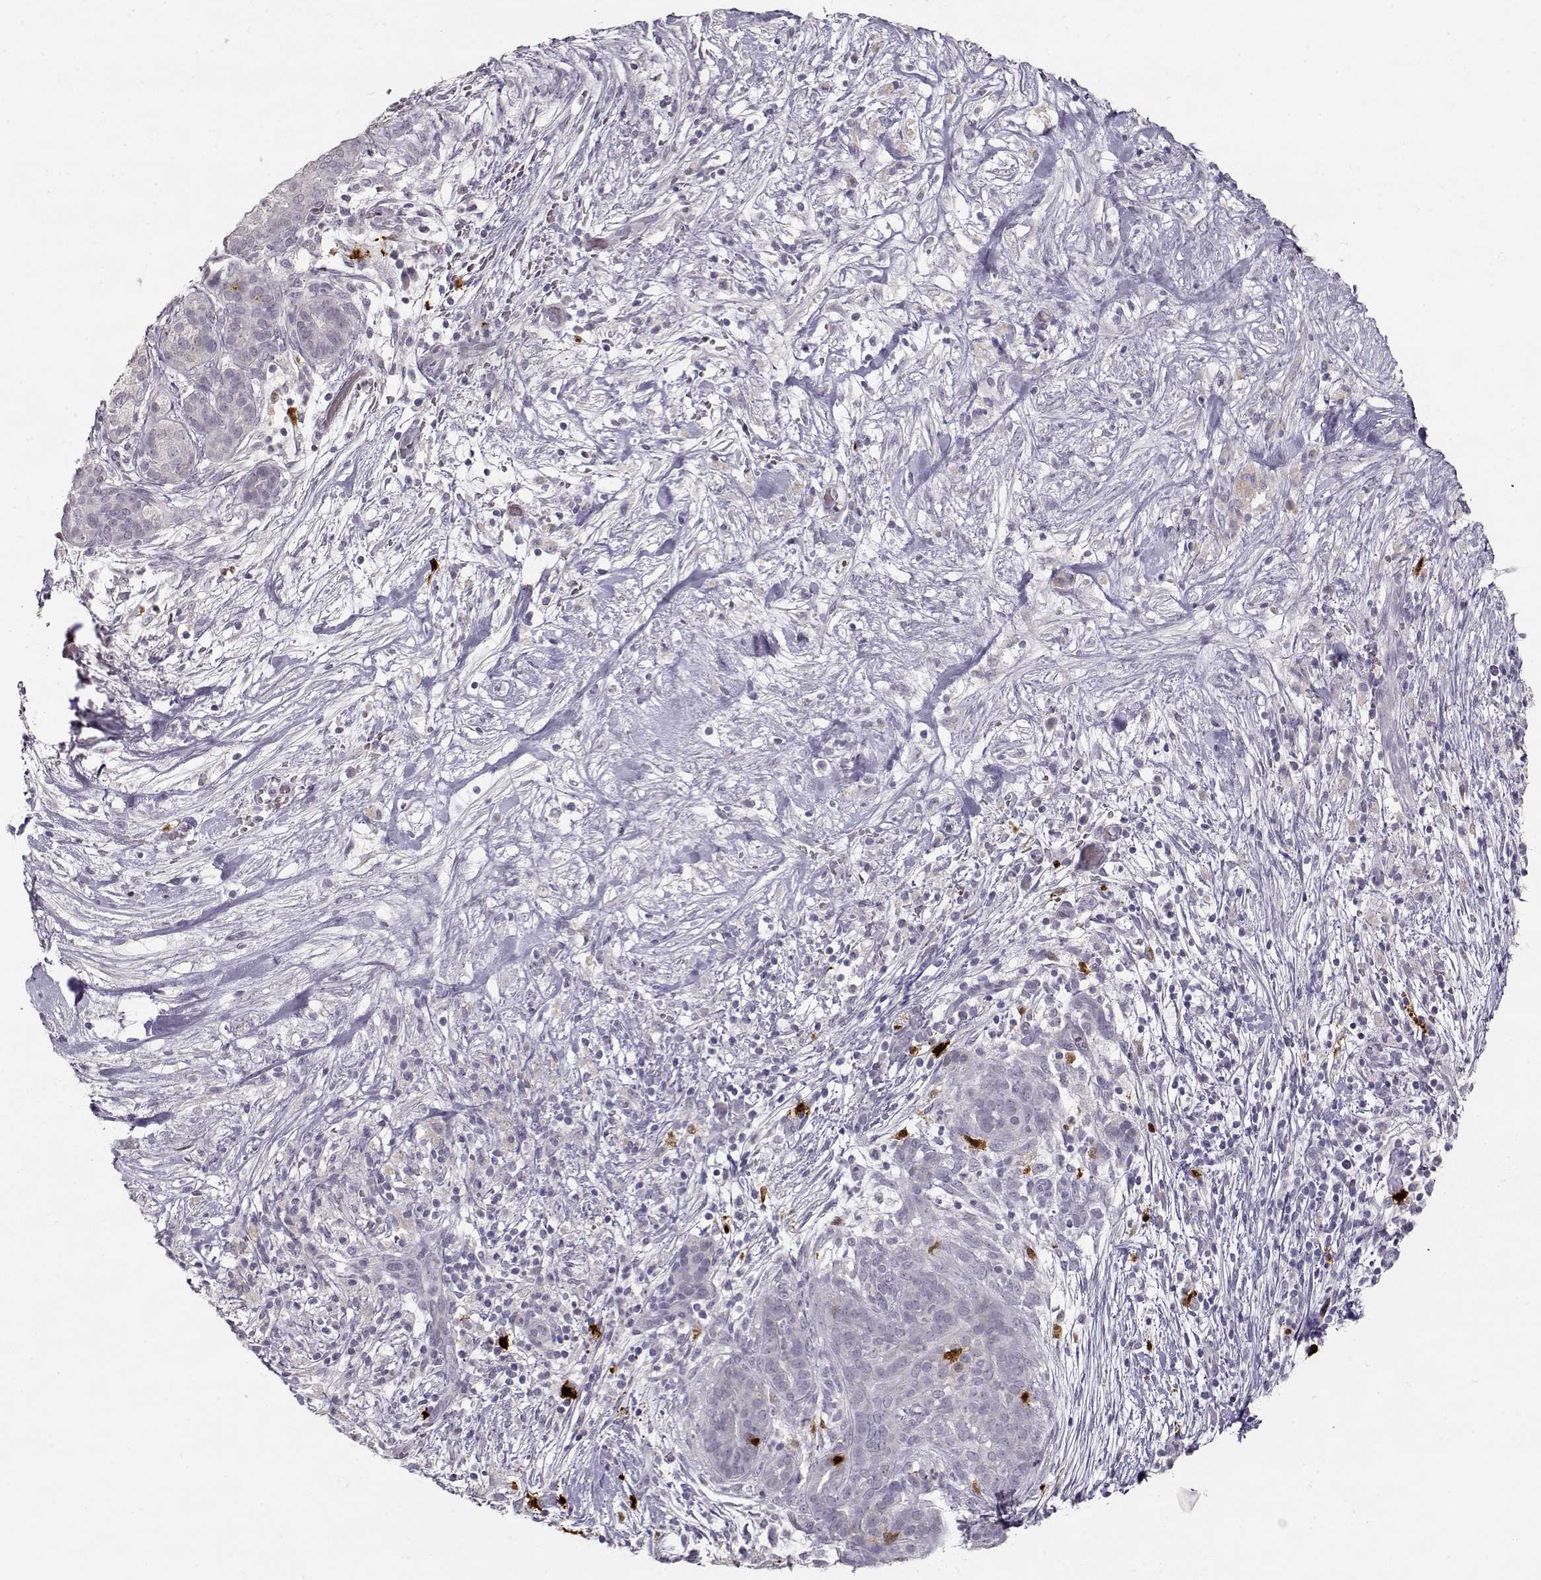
{"staining": {"intensity": "negative", "quantity": "none", "location": "none"}, "tissue": "pancreatic cancer", "cell_type": "Tumor cells", "image_type": "cancer", "snomed": [{"axis": "morphology", "description": "Adenocarcinoma, NOS"}, {"axis": "topography", "description": "Pancreas"}], "caption": "IHC photomicrograph of pancreatic cancer (adenocarcinoma) stained for a protein (brown), which reveals no staining in tumor cells.", "gene": "S100B", "patient": {"sex": "male", "age": 44}}